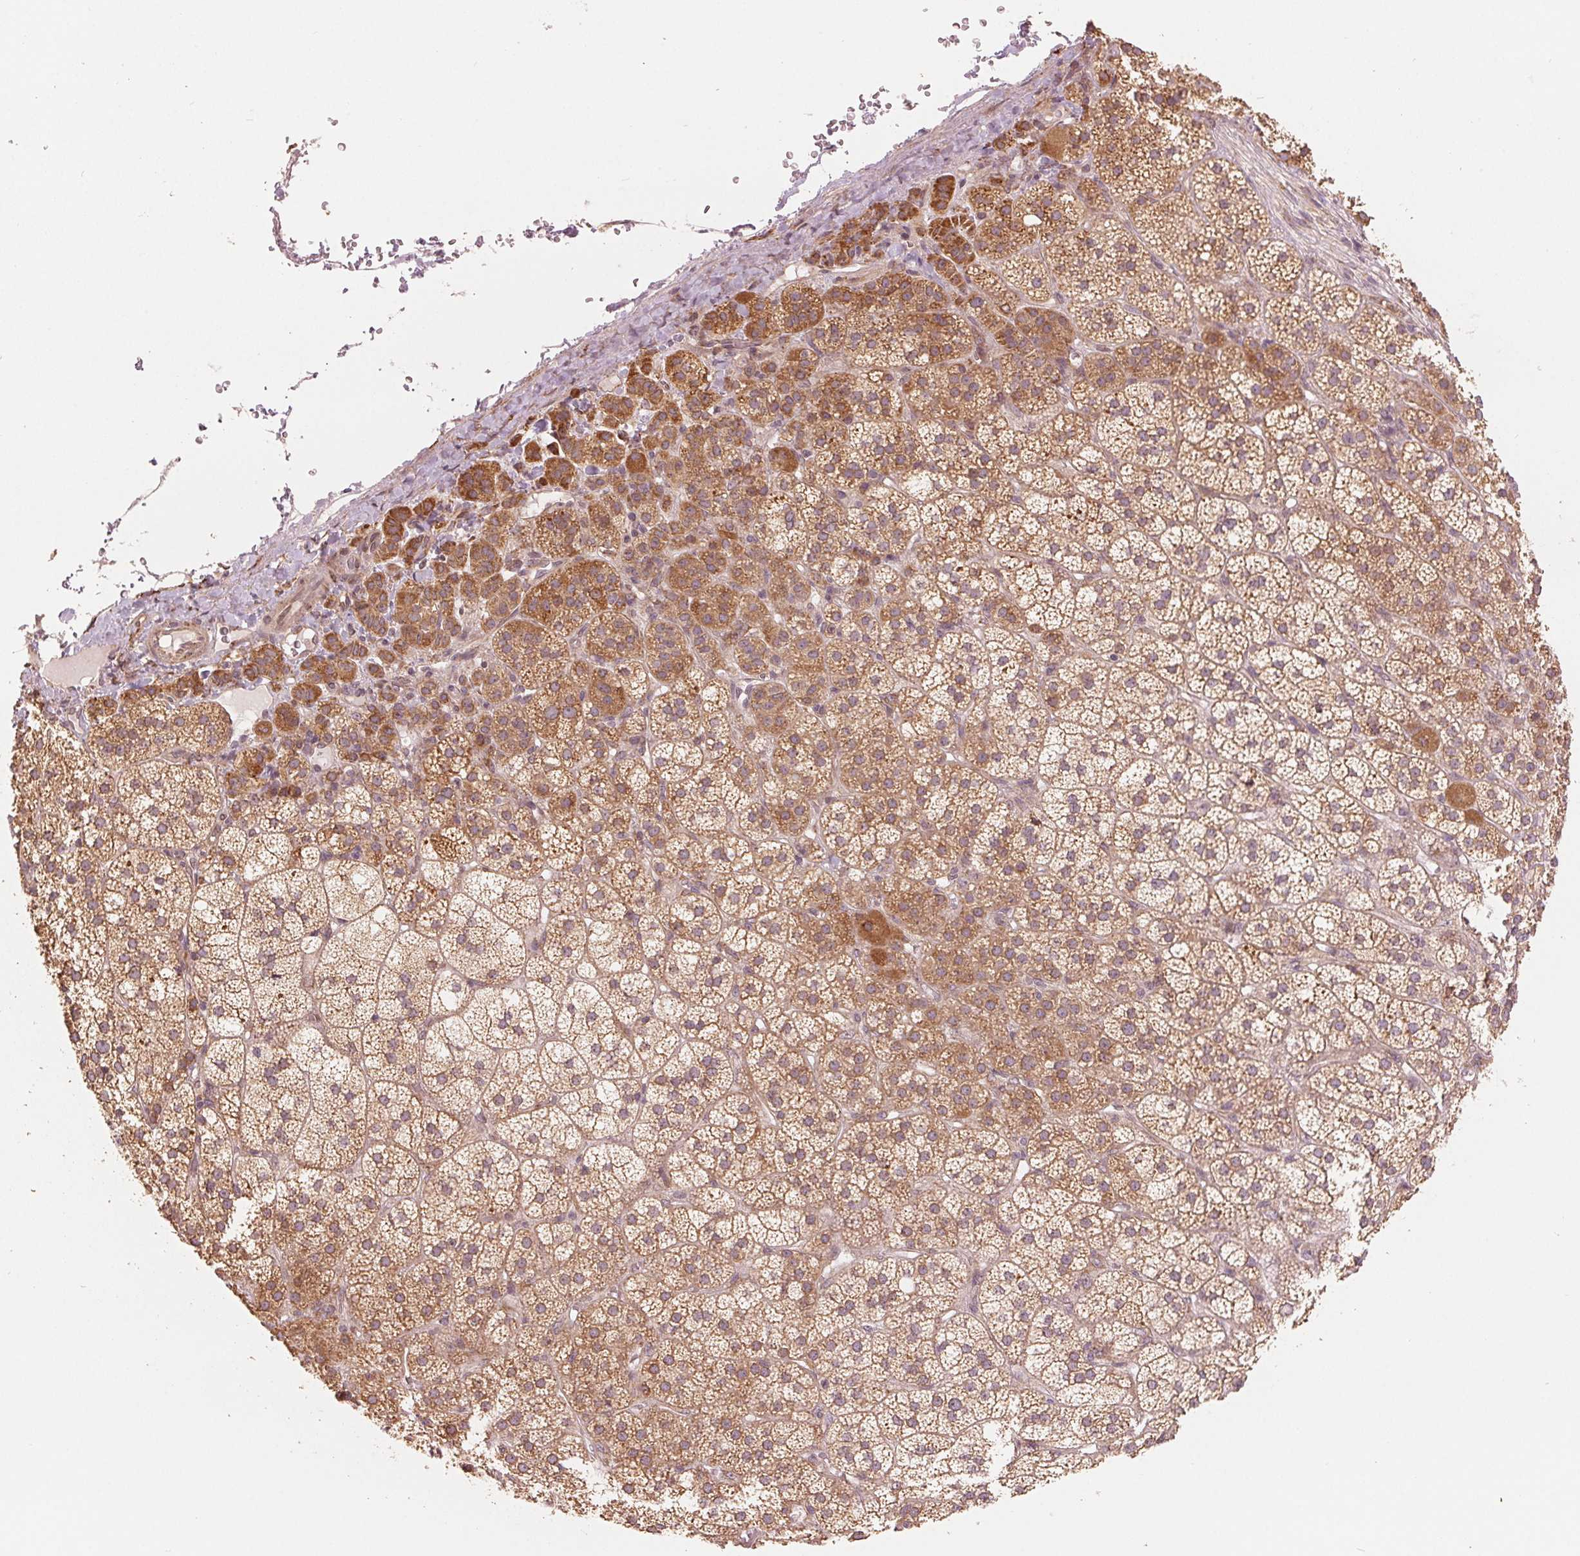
{"staining": {"intensity": "strong", "quantity": ">75%", "location": "cytoplasmic/membranous"}, "tissue": "adrenal gland", "cell_type": "Glandular cells", "image_type": "normal", "snomed": [{"axis": "morphology", "description": "Normal tissue, NOS"}, {"axis": "topography", "description": "Adrenal gland"}], "caption": "This histopathology image displays IHC staining of normal adrenal gland, with high strong cytoplasmic/membranous expression in about >75% of glandular cells.", "gene": "SLC20A1", "patient": {"sex": "female", "age": 60}}